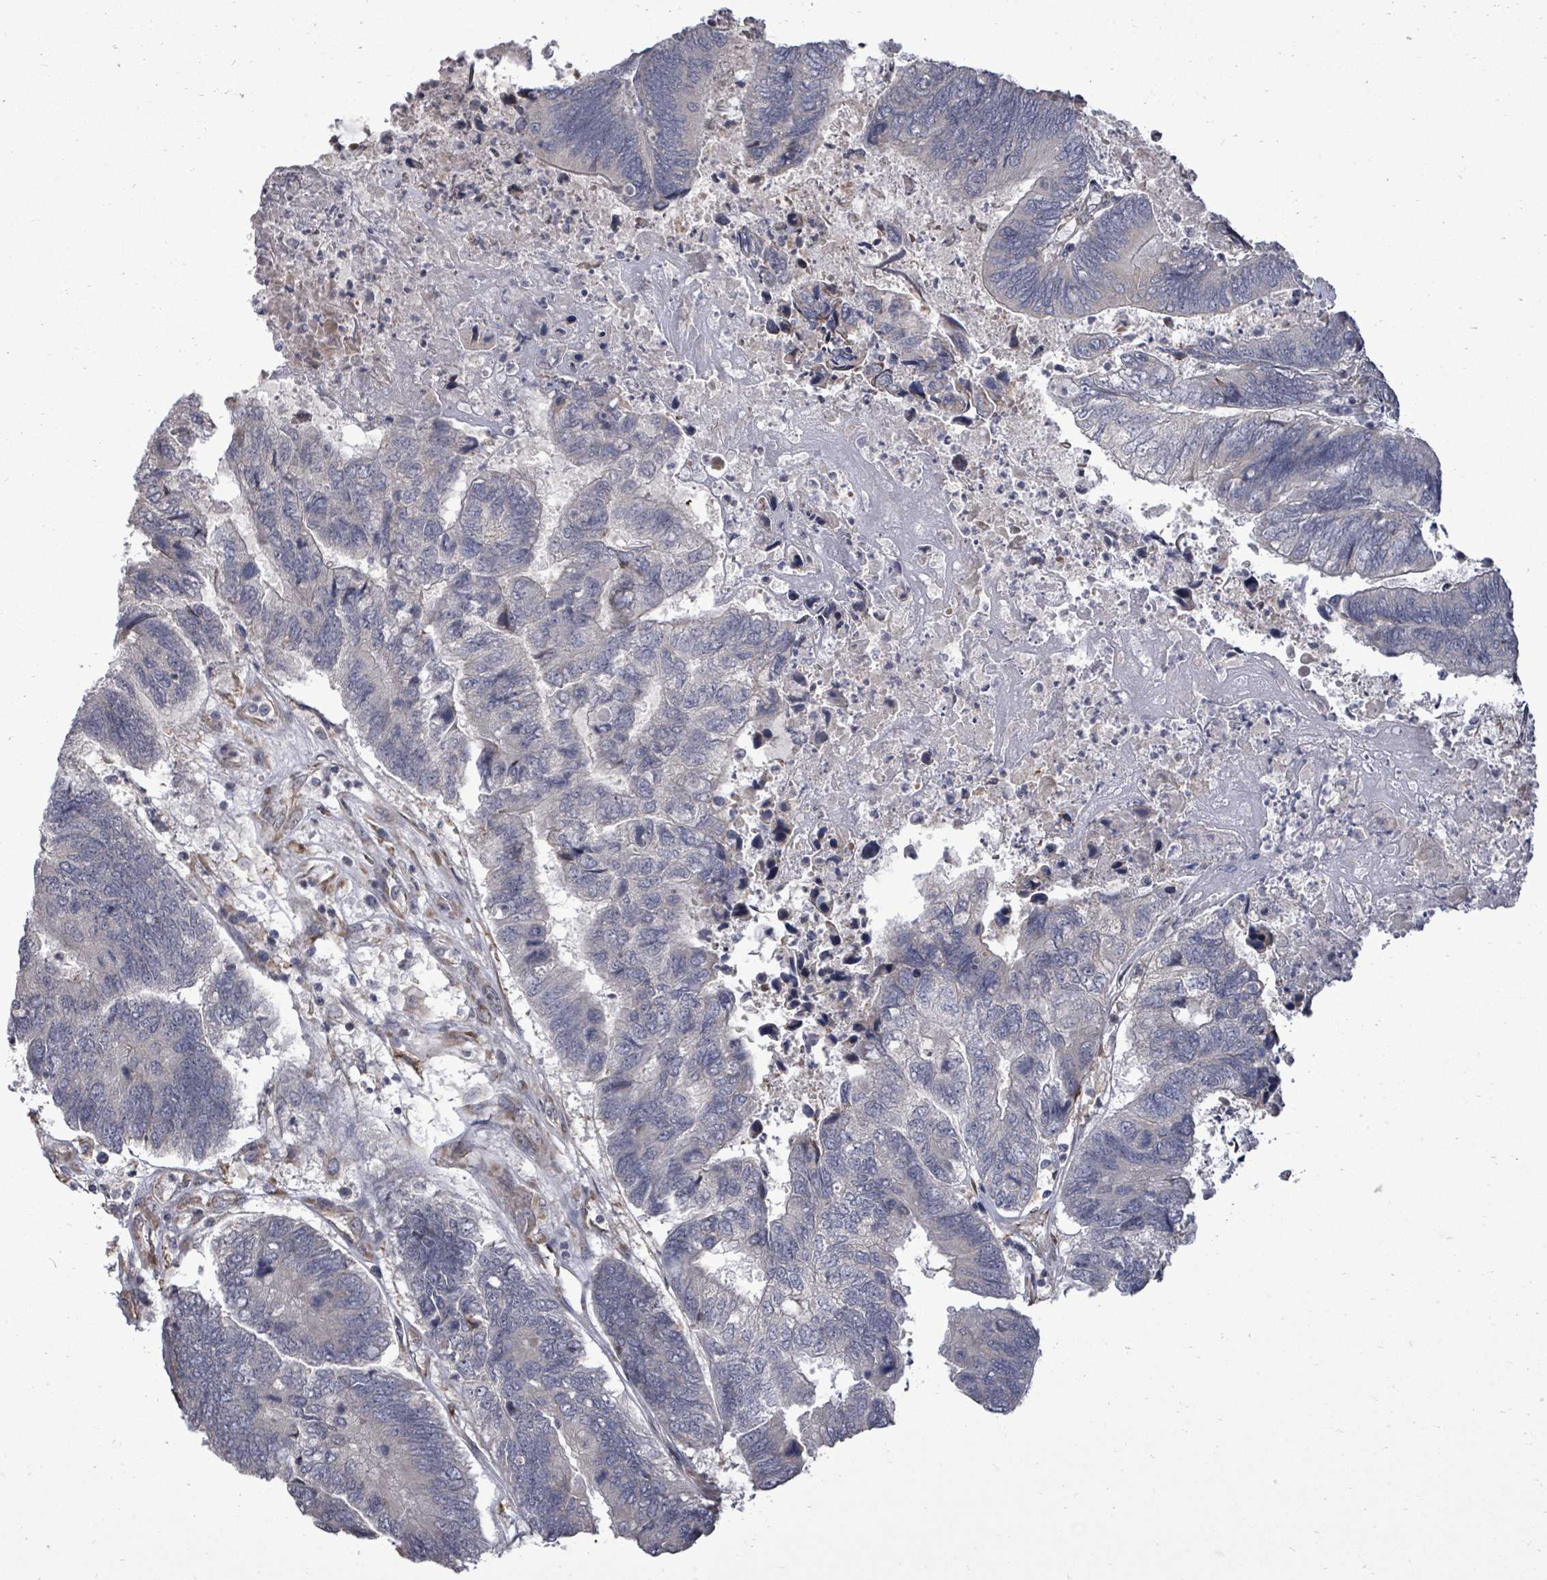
{"staining": {"intensity": "negative", "quantity": "none", "location": "none"}, "tissue": "colorectal cancer", "cell_type": "Tumor cells", "image_type": "cancer", "snomed": [{"axis": "morphology", "description": "Adenocarcinoma, NOS"}, {"axis": "topography", "description": "Colon"}], "caption": "A photomicrograph of colorectal cancer (adenocarcinoma) stained for a protein demonstrates no brown staining in tumor cells.", "gene": "POMGNT2", "patient": {"sex": "female", "age": 67}}